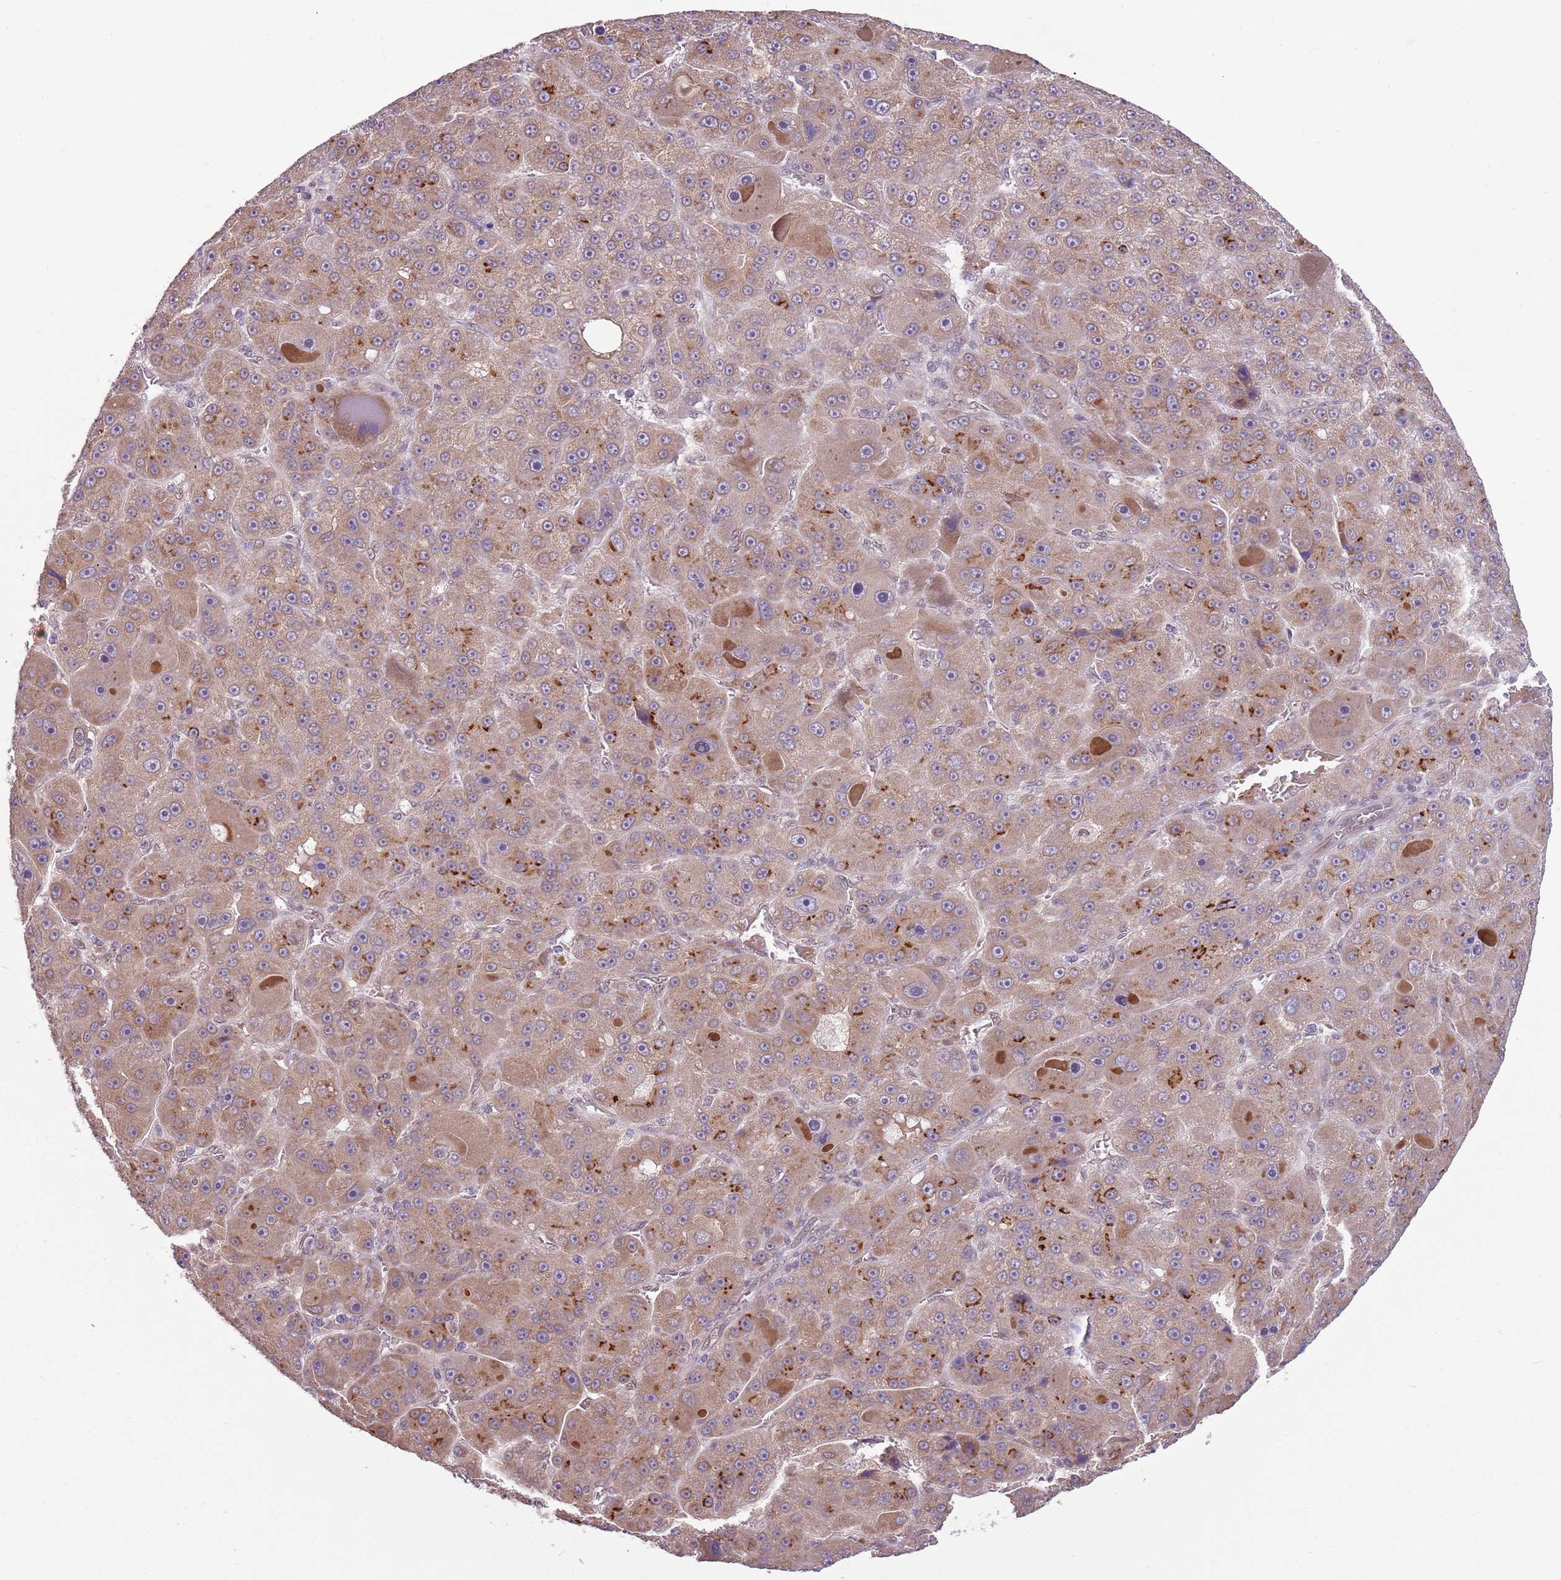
{"staining": {"intensity": "moderate", "quantity": ">75%", "location": "cytoplasmic/membranous"}, "tissue": "liver cancer", "cell_type": "Tumor cells", "image_type": "cancer", "snomed": [{"axis": "morphology", "description": "Carcinoma, Hepatocellular, NOS"}, {"axis": "topography", "description": "Liver"}], "caption": "Liver hepatocellular carcinoma tissue demonstrates moderate cytoplasmic/membranous staining in about >75% of tumor cells, visualized by immunohistochemistry.", "gene": "TM2D1", "patient": {"sex": "male", "age": 76}}